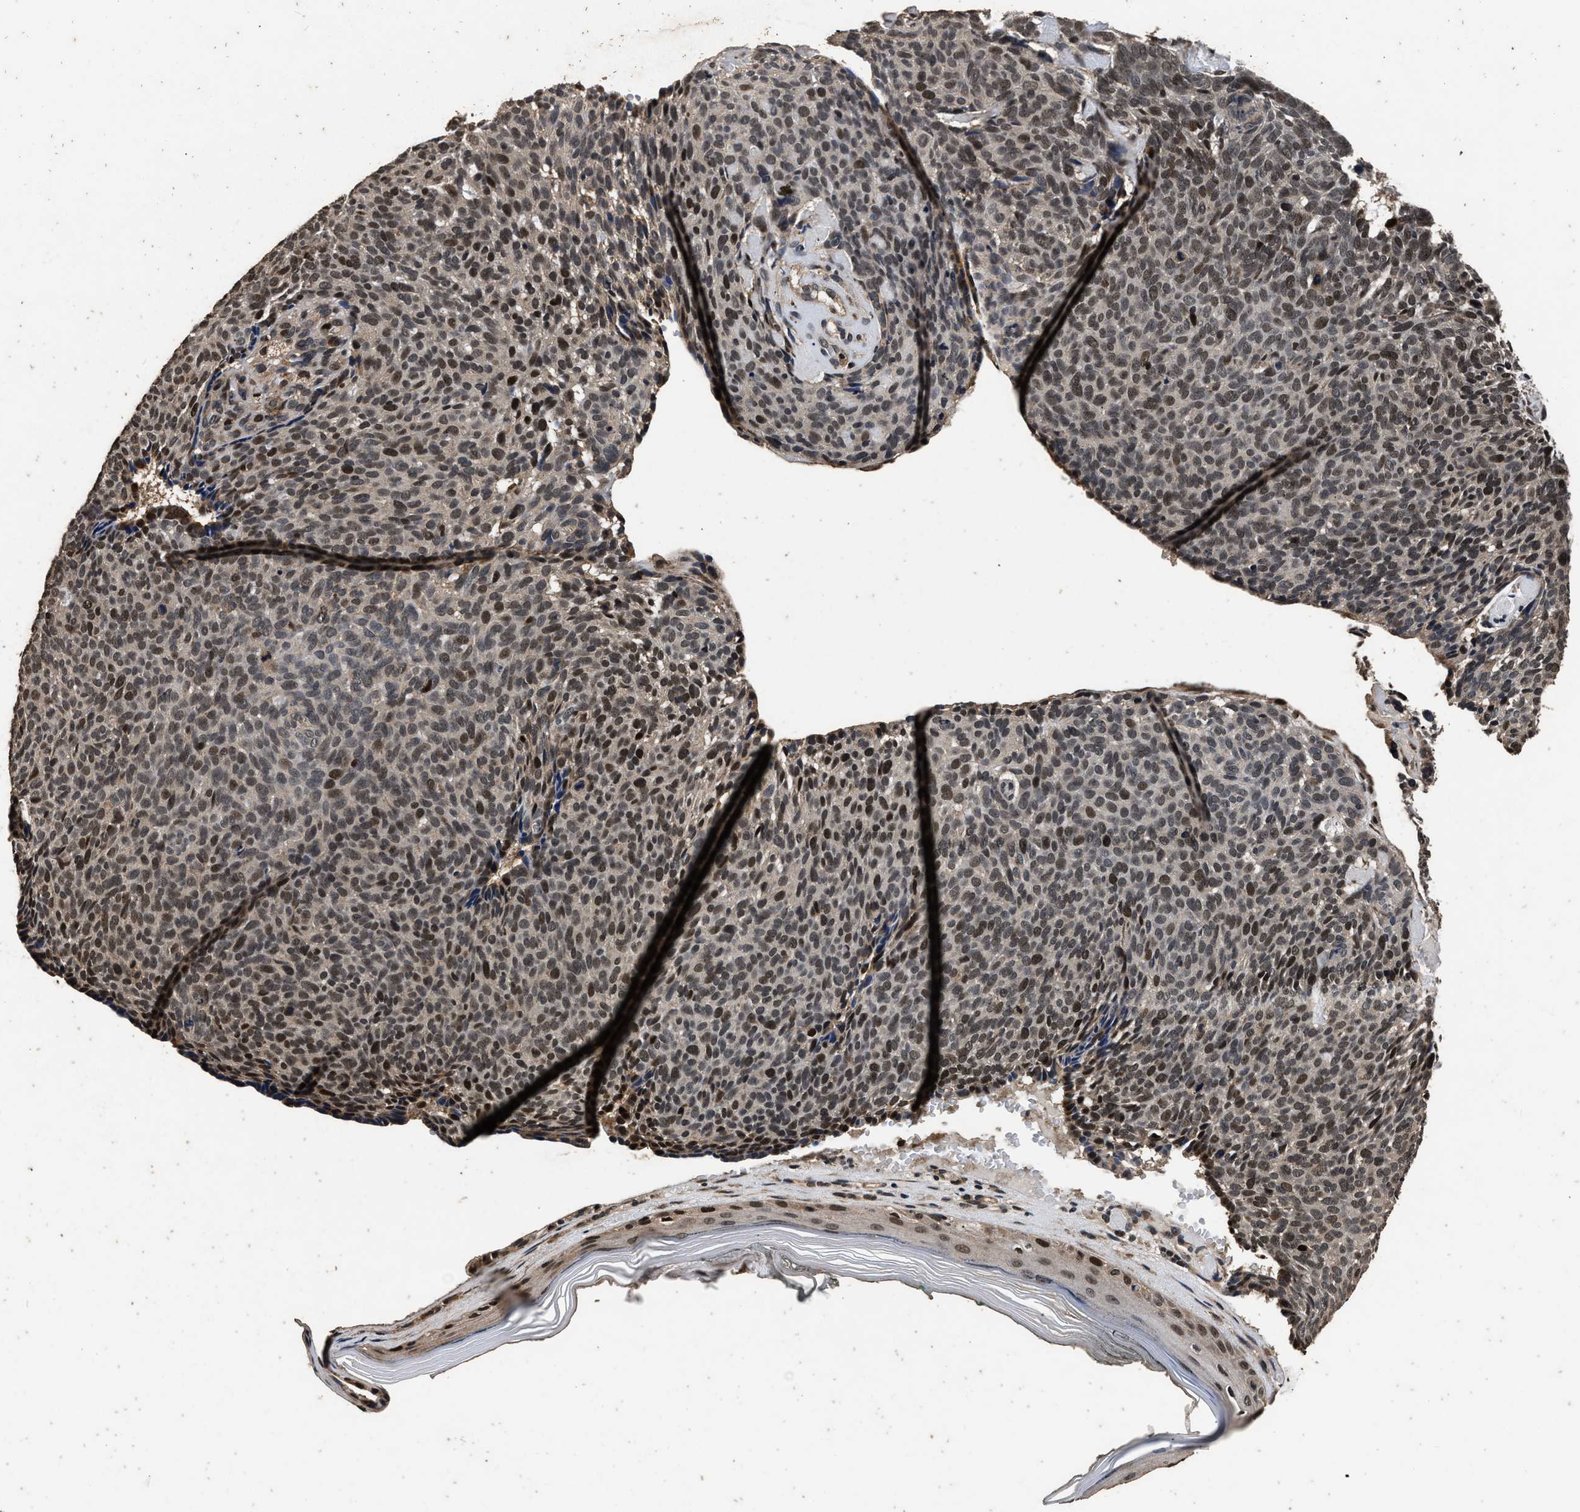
{"staining": {"intensity": "moderate", "quantity": ">75%", "location": "nuclear"}, "tissue": "skin cancer", "cell_type": "Tumor cells", "image_type": "cancer", "snomed": [{"axis": "morphology", "description": "Basal cell carcinoma"}, {"axis": "topography", "description": "Skin"}], "caption": "Moderate nuclear staining for a protein is appreciated in about >75% of tumor cells of skin cancer (basal cell carcinoma) using immunohistochemistry (IHC).", "gene": "CSTF1", "patient": {"sex": "male", "age": 61}}